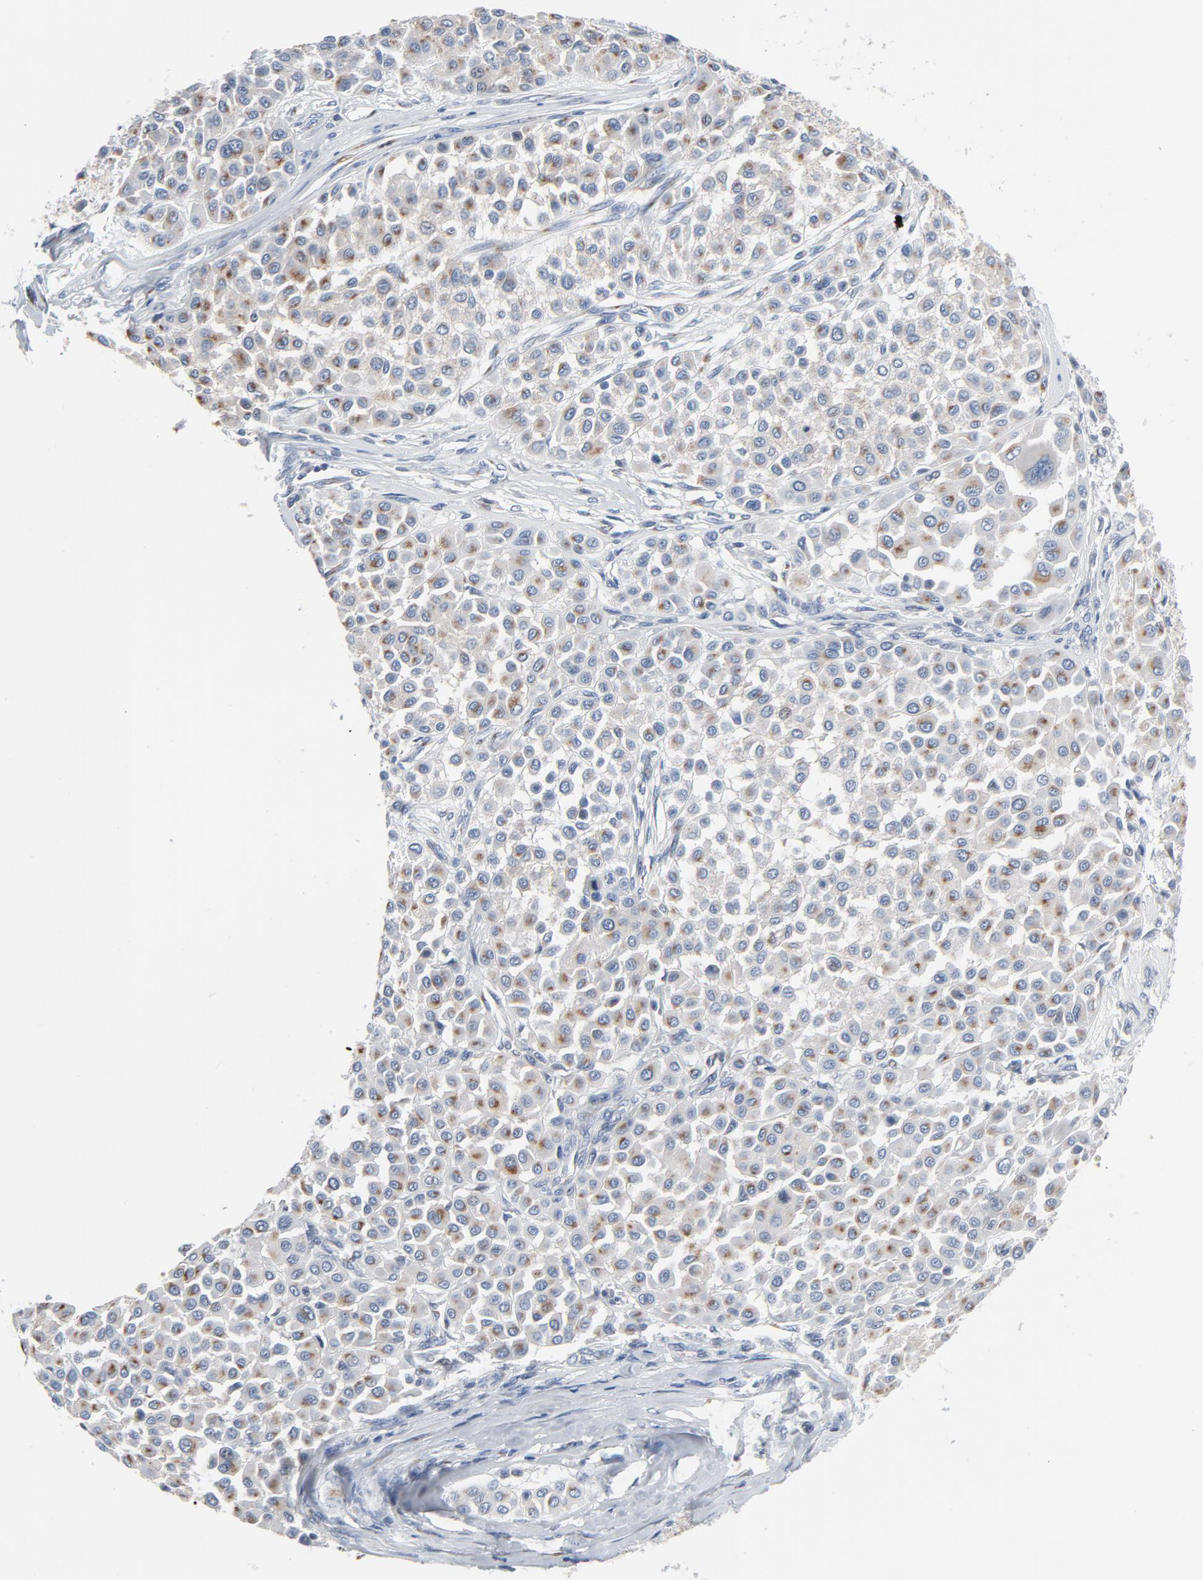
{"staining": {"intensity": "weak", "quantity": "25%-75%", "location": "cytoplasmic/membranous"}, "tissue": "melanoma", "cell_type": "Tumor cells", "image_type": "cancer", "snomed": [{"axis": "morphology", "description": "Malignant melanoma, Metastatic site"}, {"axis": "topography", "description": "Soft tissue"}], "caption": "Human malignant melanoma (metastatic site) stained with a brown dye displays weak cytoplasmic/membranous positive expression in approximately 25%-75% of tumor cells.", "gene": "YIPF6", "patient": {"sex": "male", "age": 41}}